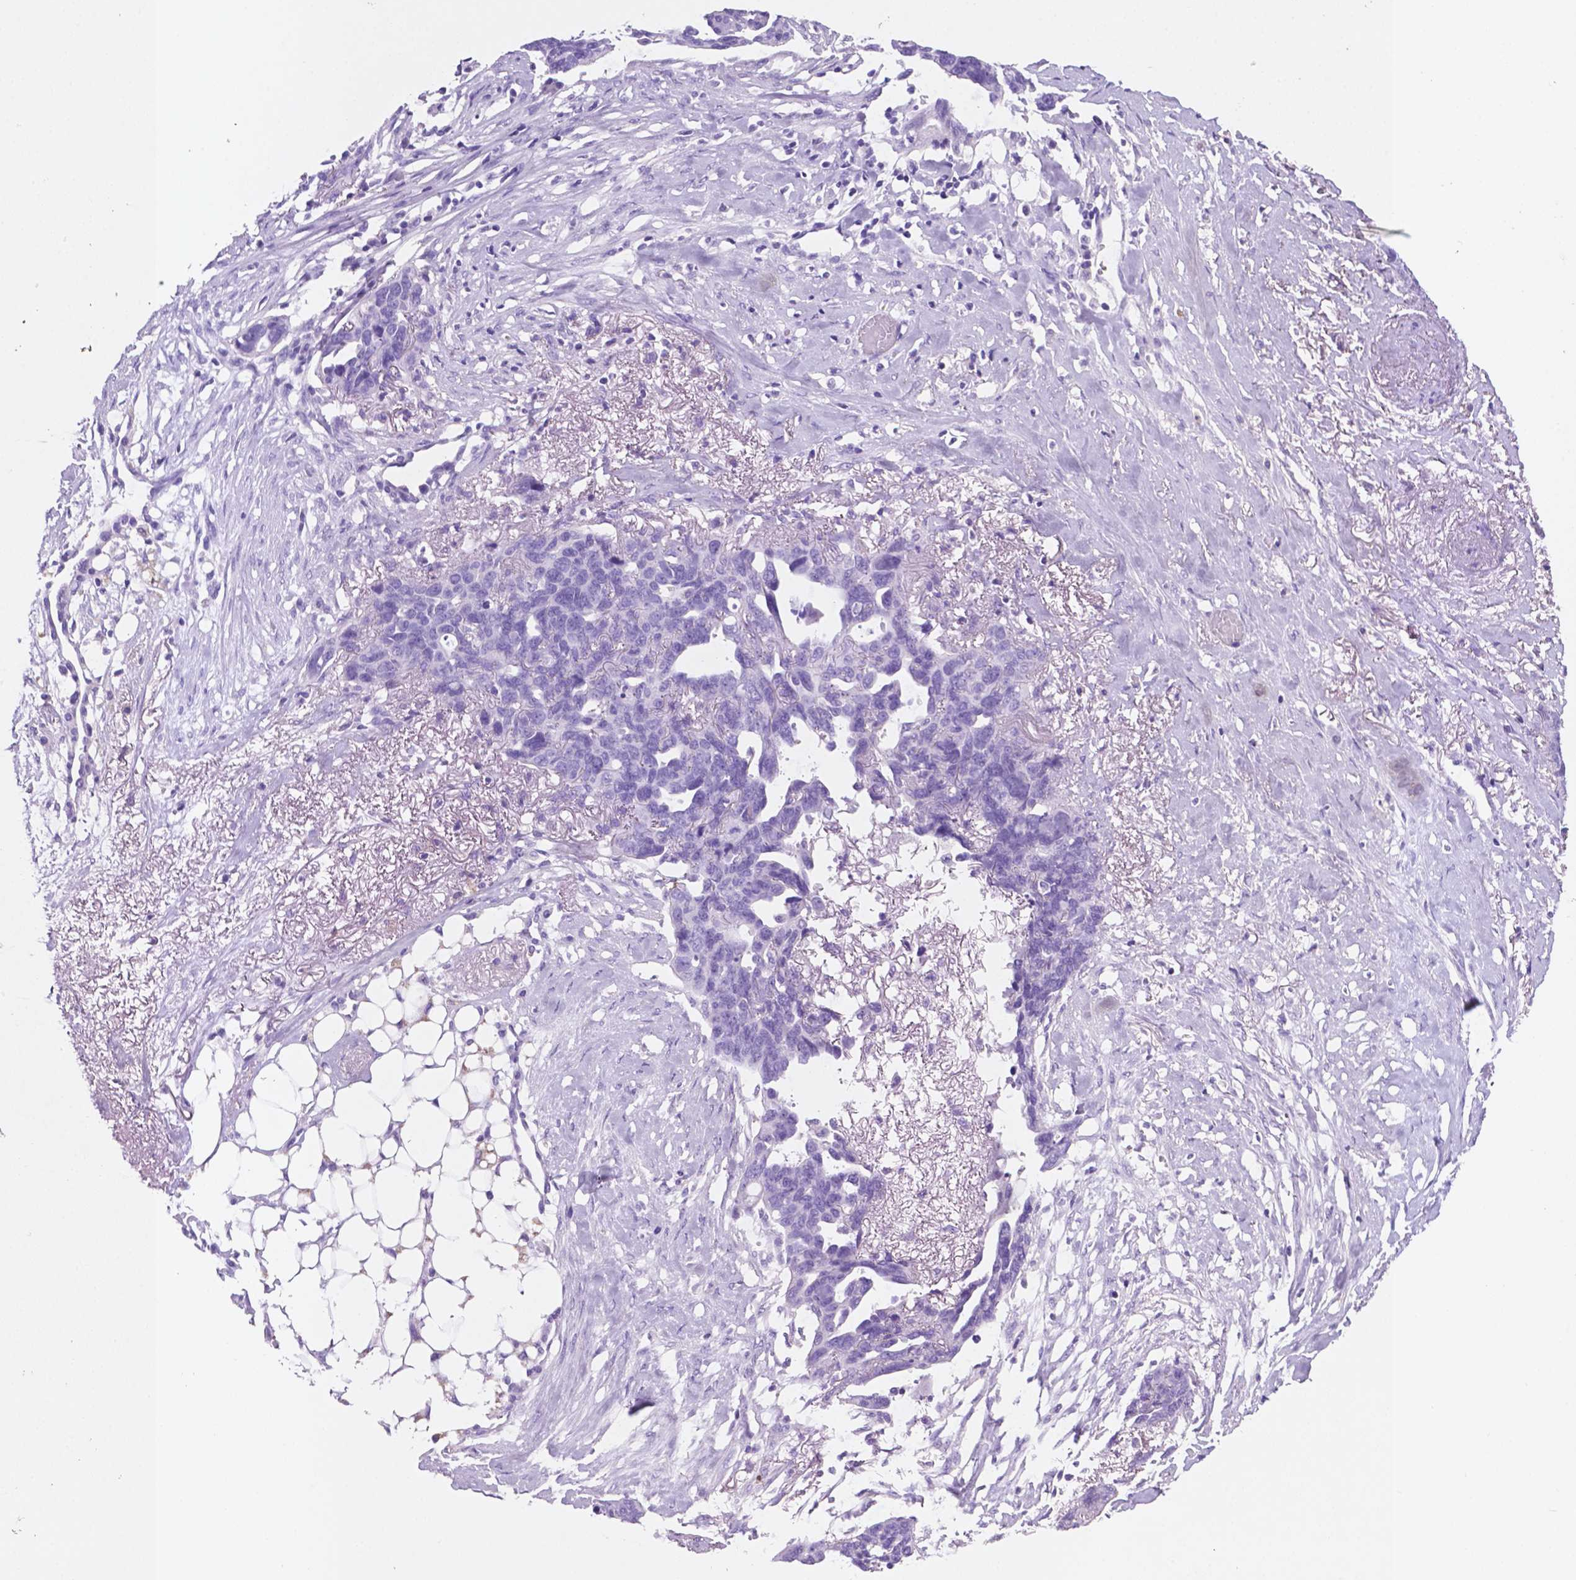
{"staining": {"intensity": "negative", "quantity": "none", "location": "none"}, "tissue": "ovarian cancer", "cell_type": "Tumor cells", "image_type": "cancer", "snomed": [{"axis": "morphology", "description": "Cystadenocarcinoma, serous, NOS"}, {"axis": "topography", "description": "Ovary"}], "caption": "Ovarian serous cystadenocarcinoma stained for a protein using IHC reveals no expression tumor cells.", "gene": "POU4F1", "patient": {"sex": "female", "age": 69}}